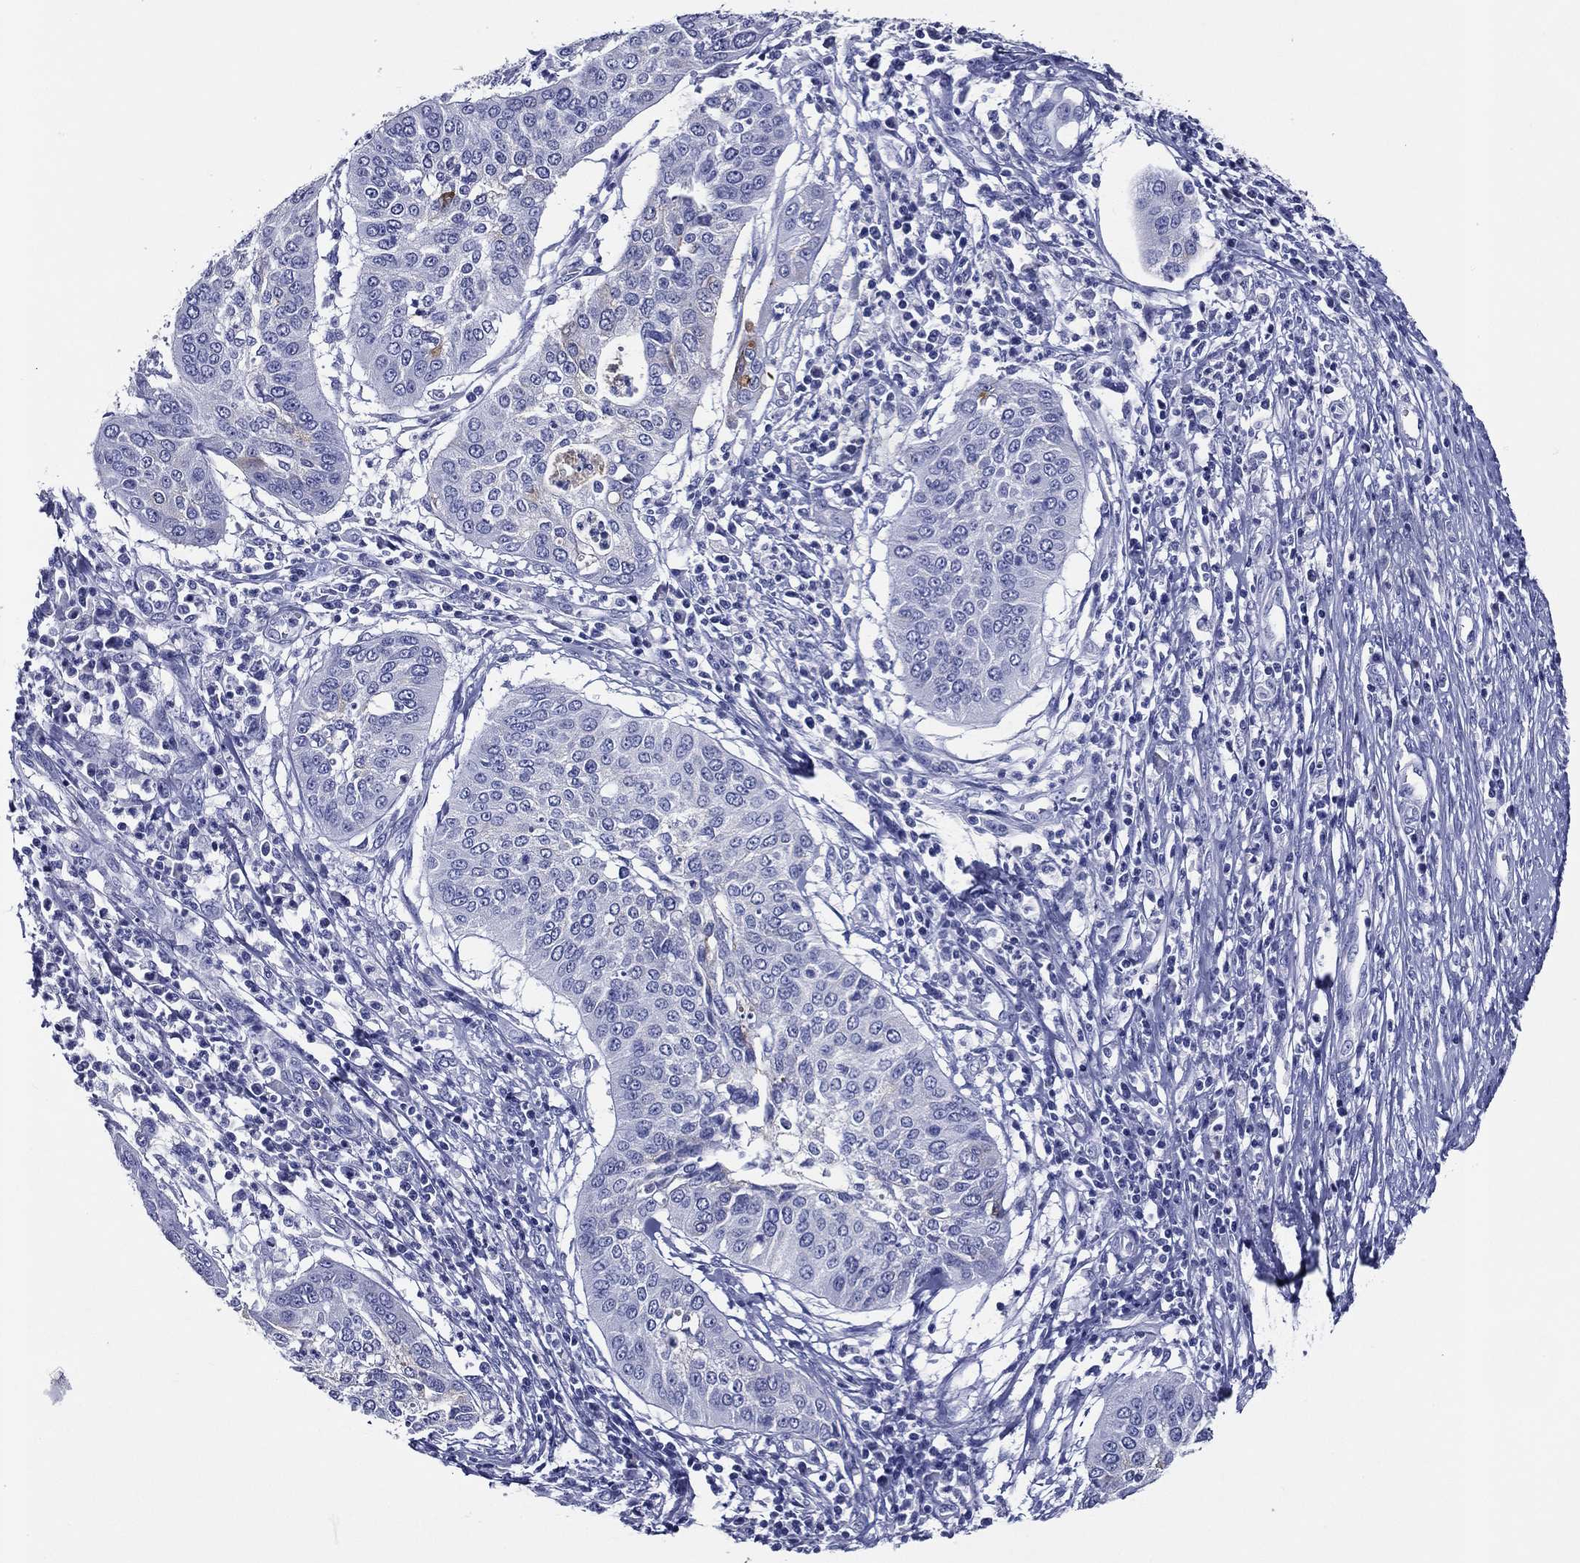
{"staining": {"intensity": "moderate", "quantity": "<25%", "location": "cytoplasmic/membranous"}, "tissue": "cervical cancer", "cell_type": "Tumor cells", "image_type": "cancer", "snomed": [{"axis": "morphology", "description": "Normal tissue, NOS"}, {"axis": "morphology", "description": "Squamous cell carcinoma, NOS"}, {"axis": "topography", "description": "Cervix"}], "caption": "A brown stain labels moderate cytoplasmic/membranous staining of a protein in squamous cell carcinoma (cervical) tumor cells.", "gene": "ACE2", "patient": {"sex": "female", "age": 39}}